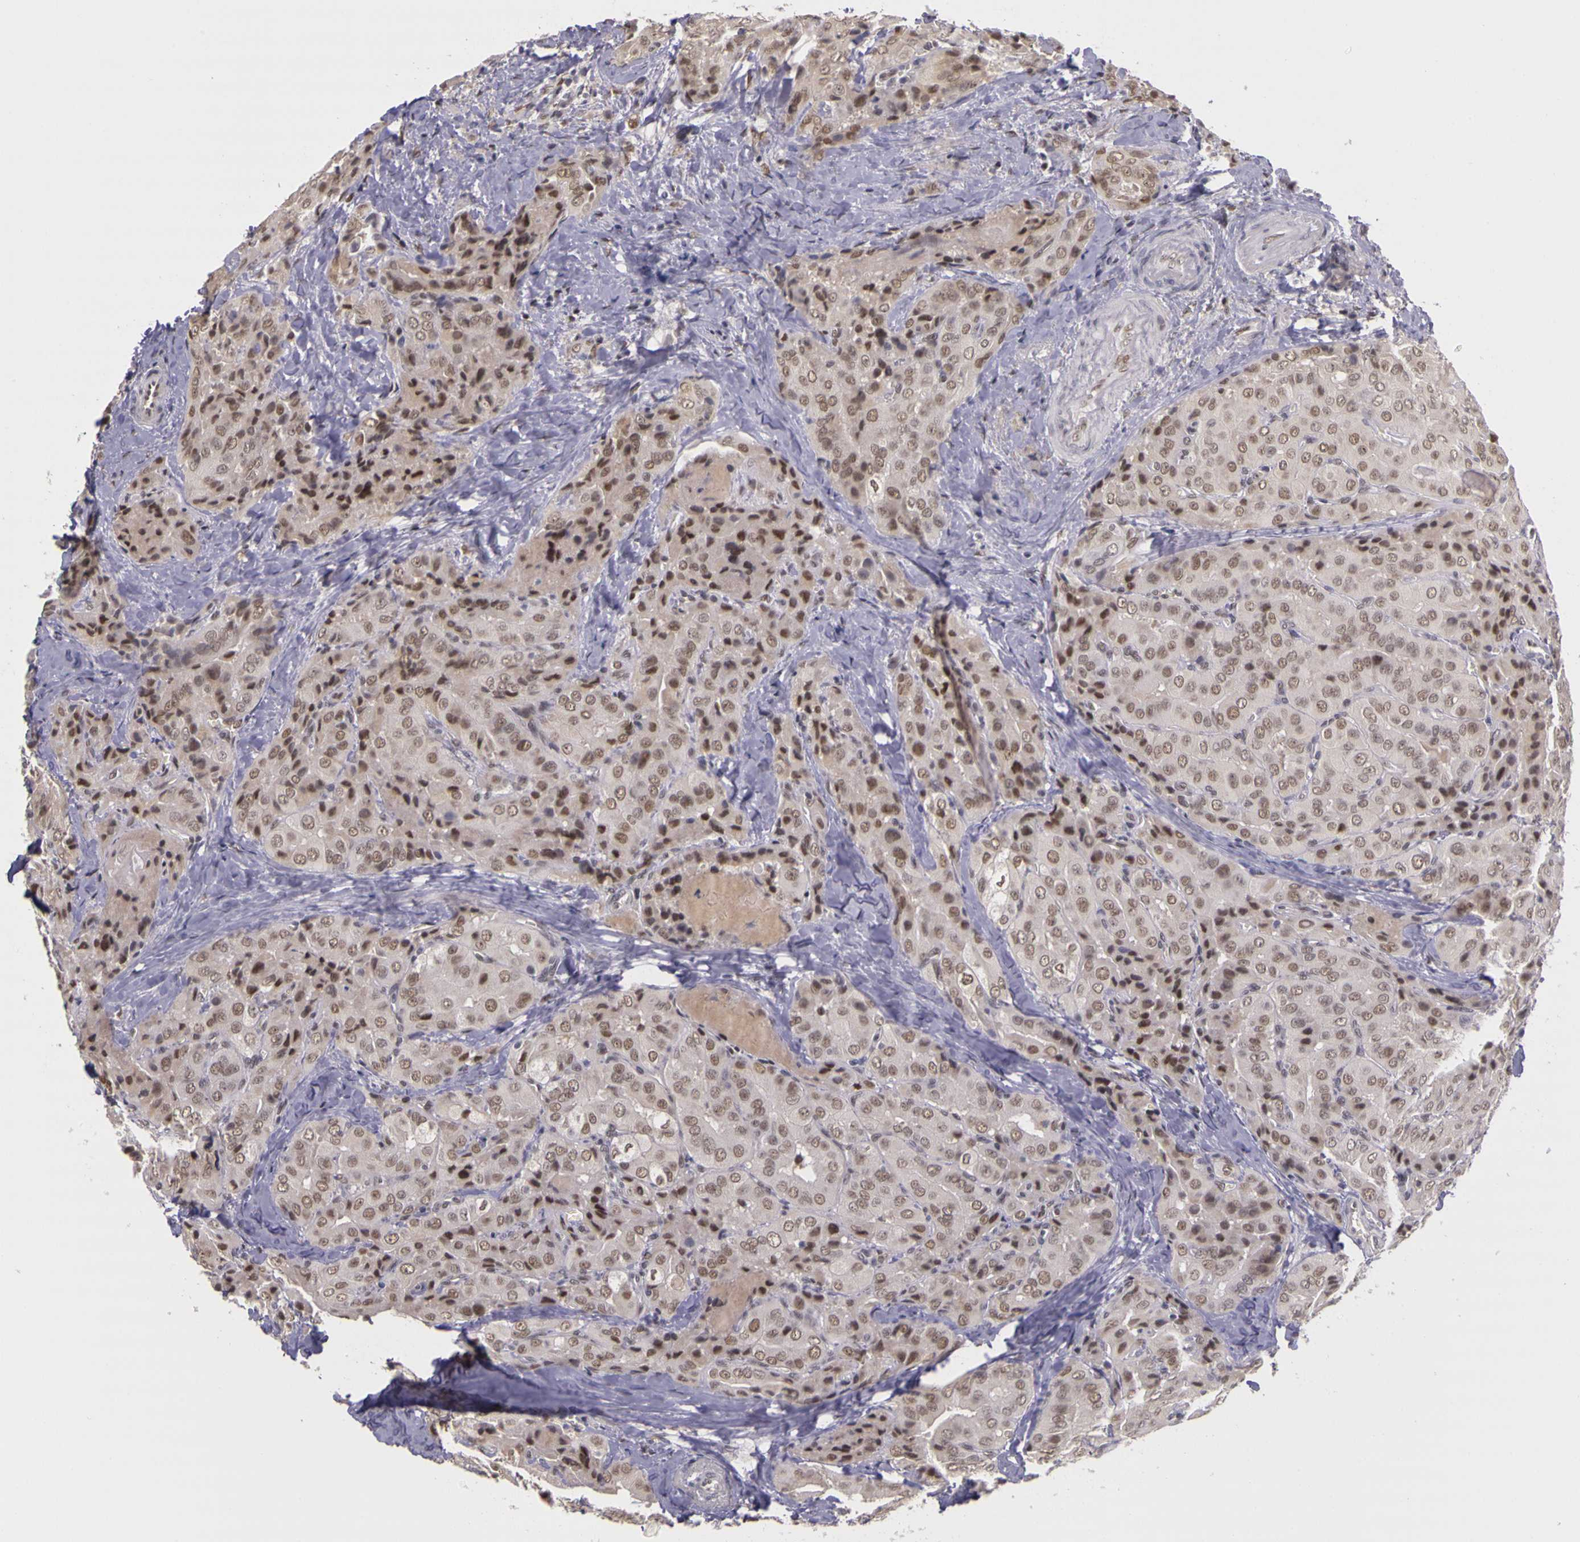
{"staining": {"intensity": "weak", "quantity": ">75%", "location": "nuclear"}, "tissue": "thyroid cancer", "cell_type": "Tumor cells", "image_type": "cancer", "snomed": [{"axis": "morphology", "description": "Papillary adenocarcinoma, NOS"}, {"axis": "topography", "description": "Thyroid gland"}], "caption": "Protein staining exhibits weak nuclear expression in approximately >75% of tumor cells in thyroid papillary adenocarcinoma.", "gene": "WDR13", "patient": {"sex": "female", "age": 71}}